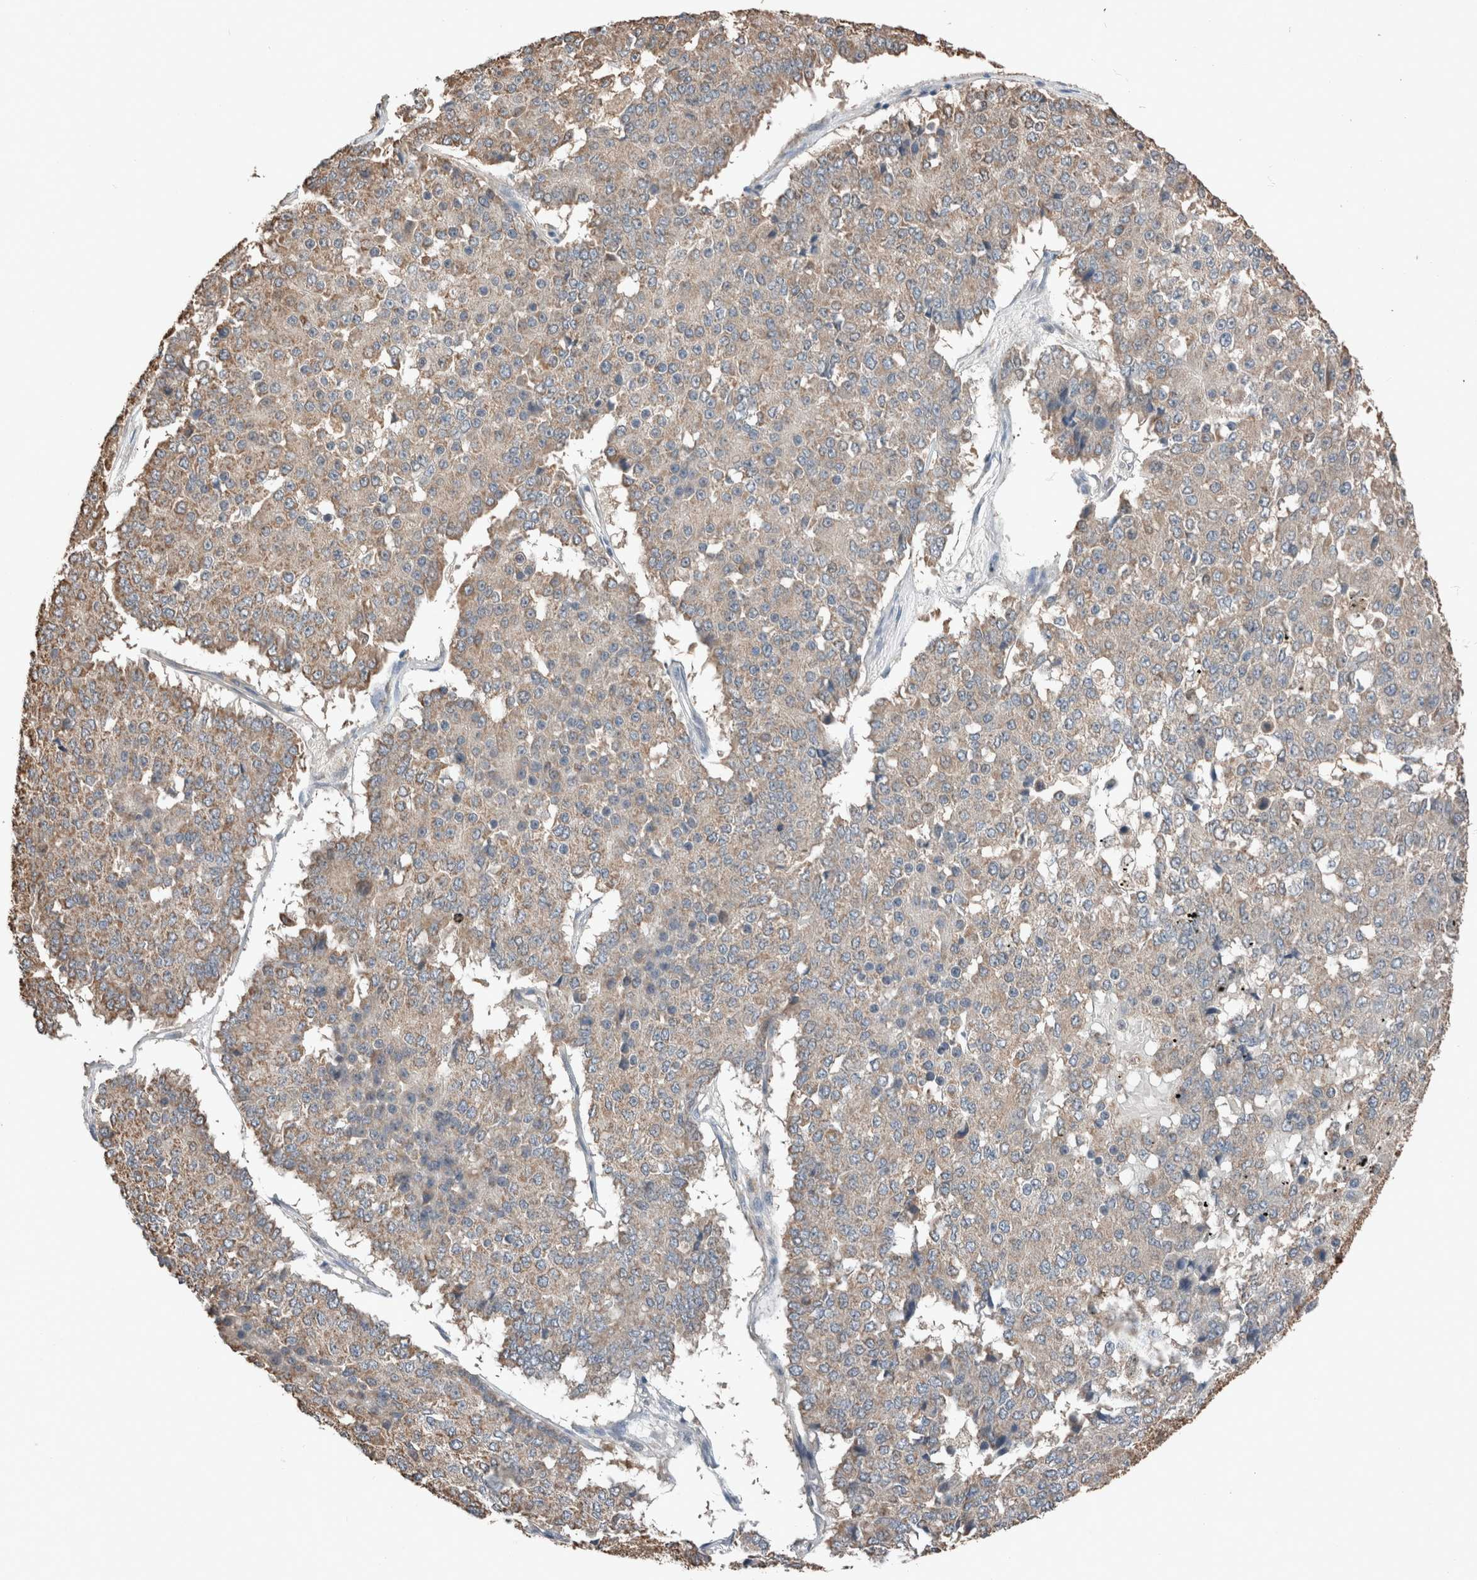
{"staining": {"intensity": "weak", "quantity": "<25%", "location": "cytoplasmic/membranous"}, "tissue": "pancreatic cancer", "cell_type": "Tumor cells", "image_type": "cancer", "snomed": [{"axis": "morphology", "description": "Adenocarcinoma, NOS"}, {"axis": "topography", "description": "Pancreas"}], "caption": "This is an immunohistochemistry (IHC) micrograph of human pancreatic cancer. There is no positivity in tumor cells.", "gene": "ERAP2", "patient": {"sex": "male", "age": 50}}